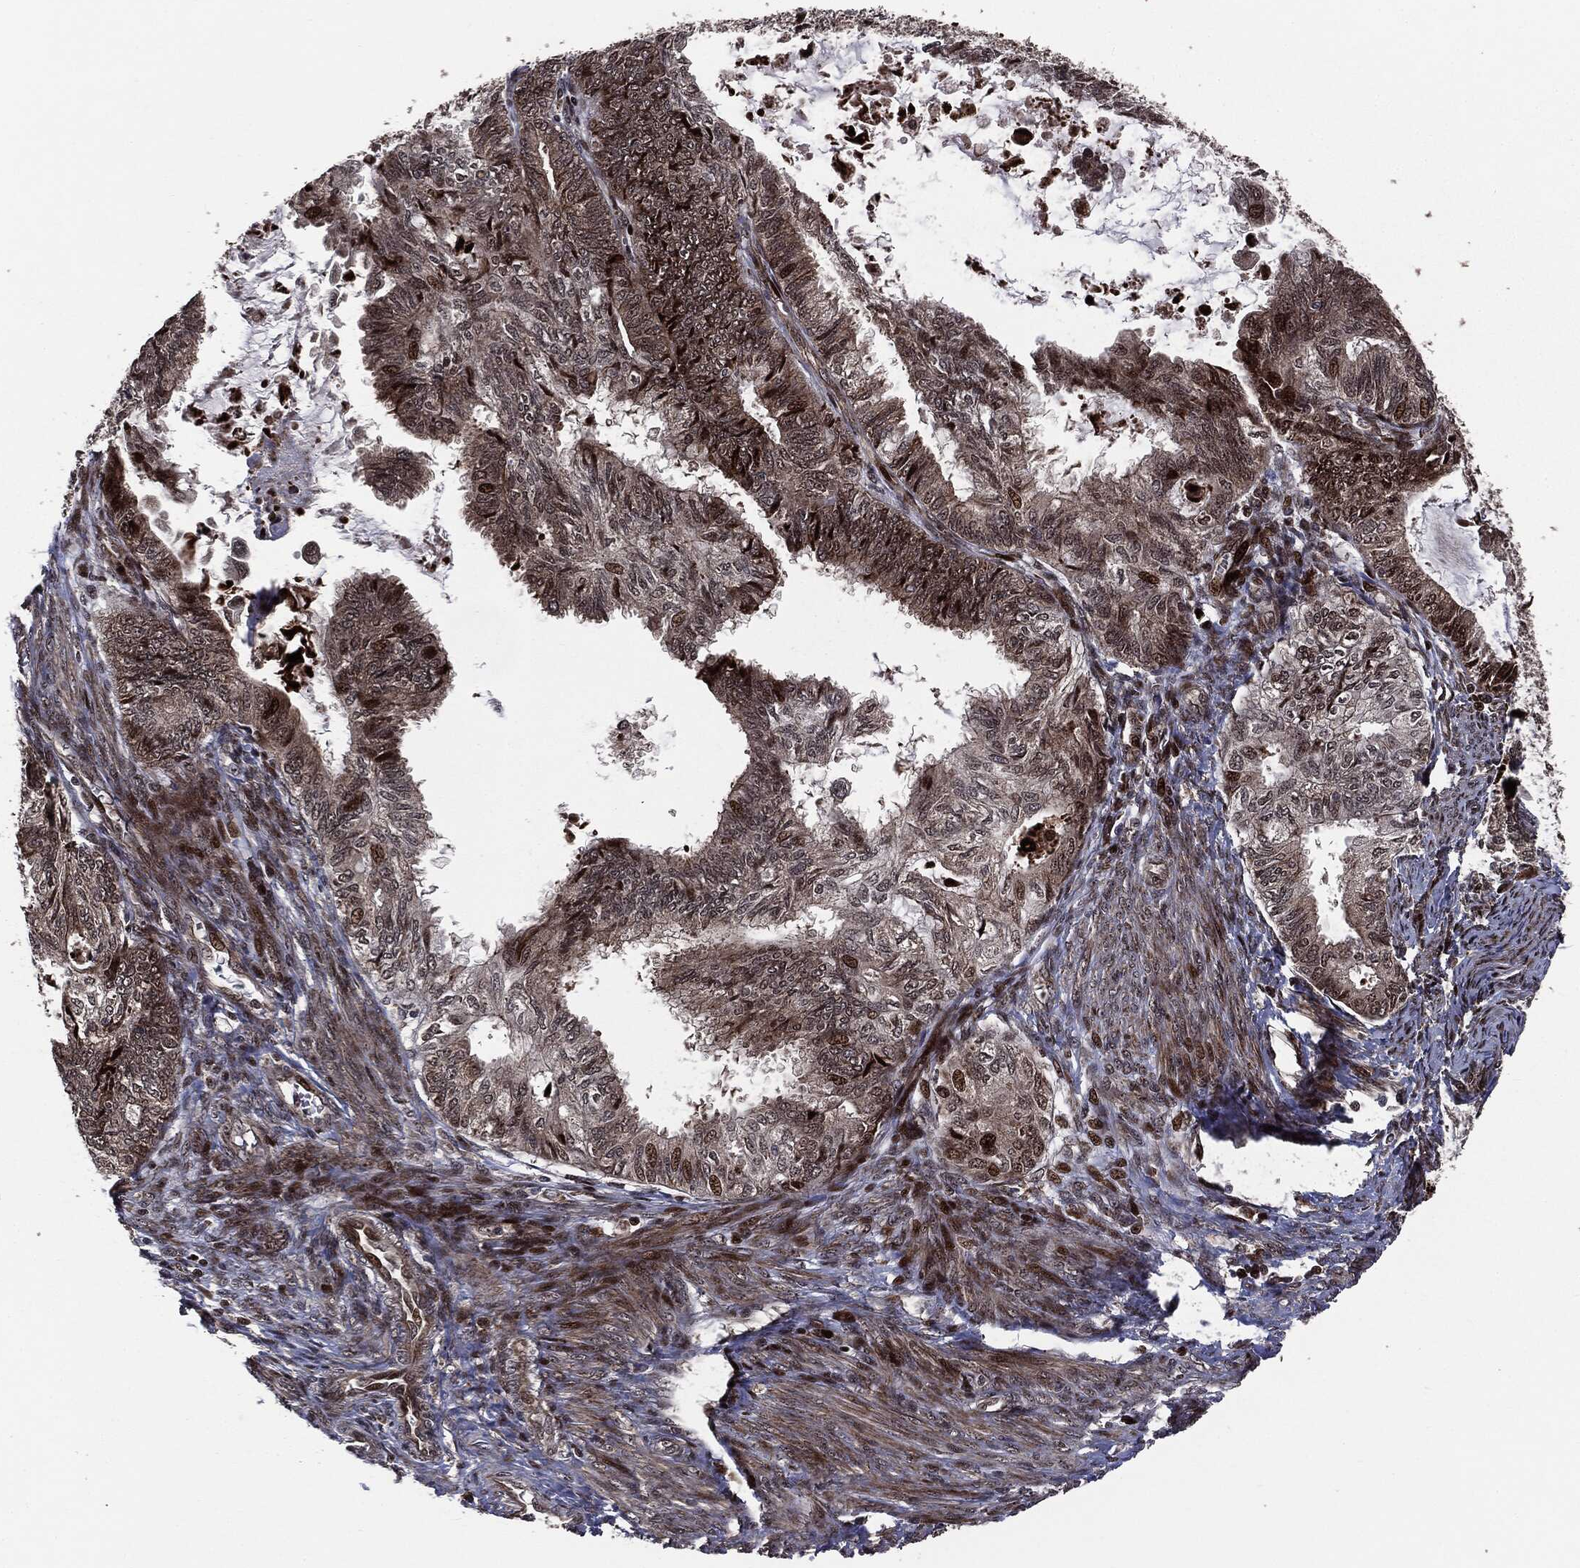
{"staining": {"intensity": "strong", "quantity": "<25%", "location": "nuclear"}, "tissue": "endometrial cancer", "cell_type": "Tumor cells", "image_type": "cancer", "snomed": [{"axis": "morphology", "description": "Adenocarcinoma, NOS"}, {"axis": "topography", "description": "Endometrium"}], "caption": "An image of endometrial cancer (adenocarcinoma) stained for a protein demonstrates strong nuclear brown staining in tumor cells.", "gene": "SMAD4", "patient": {"sex": "female", "age": 86}}